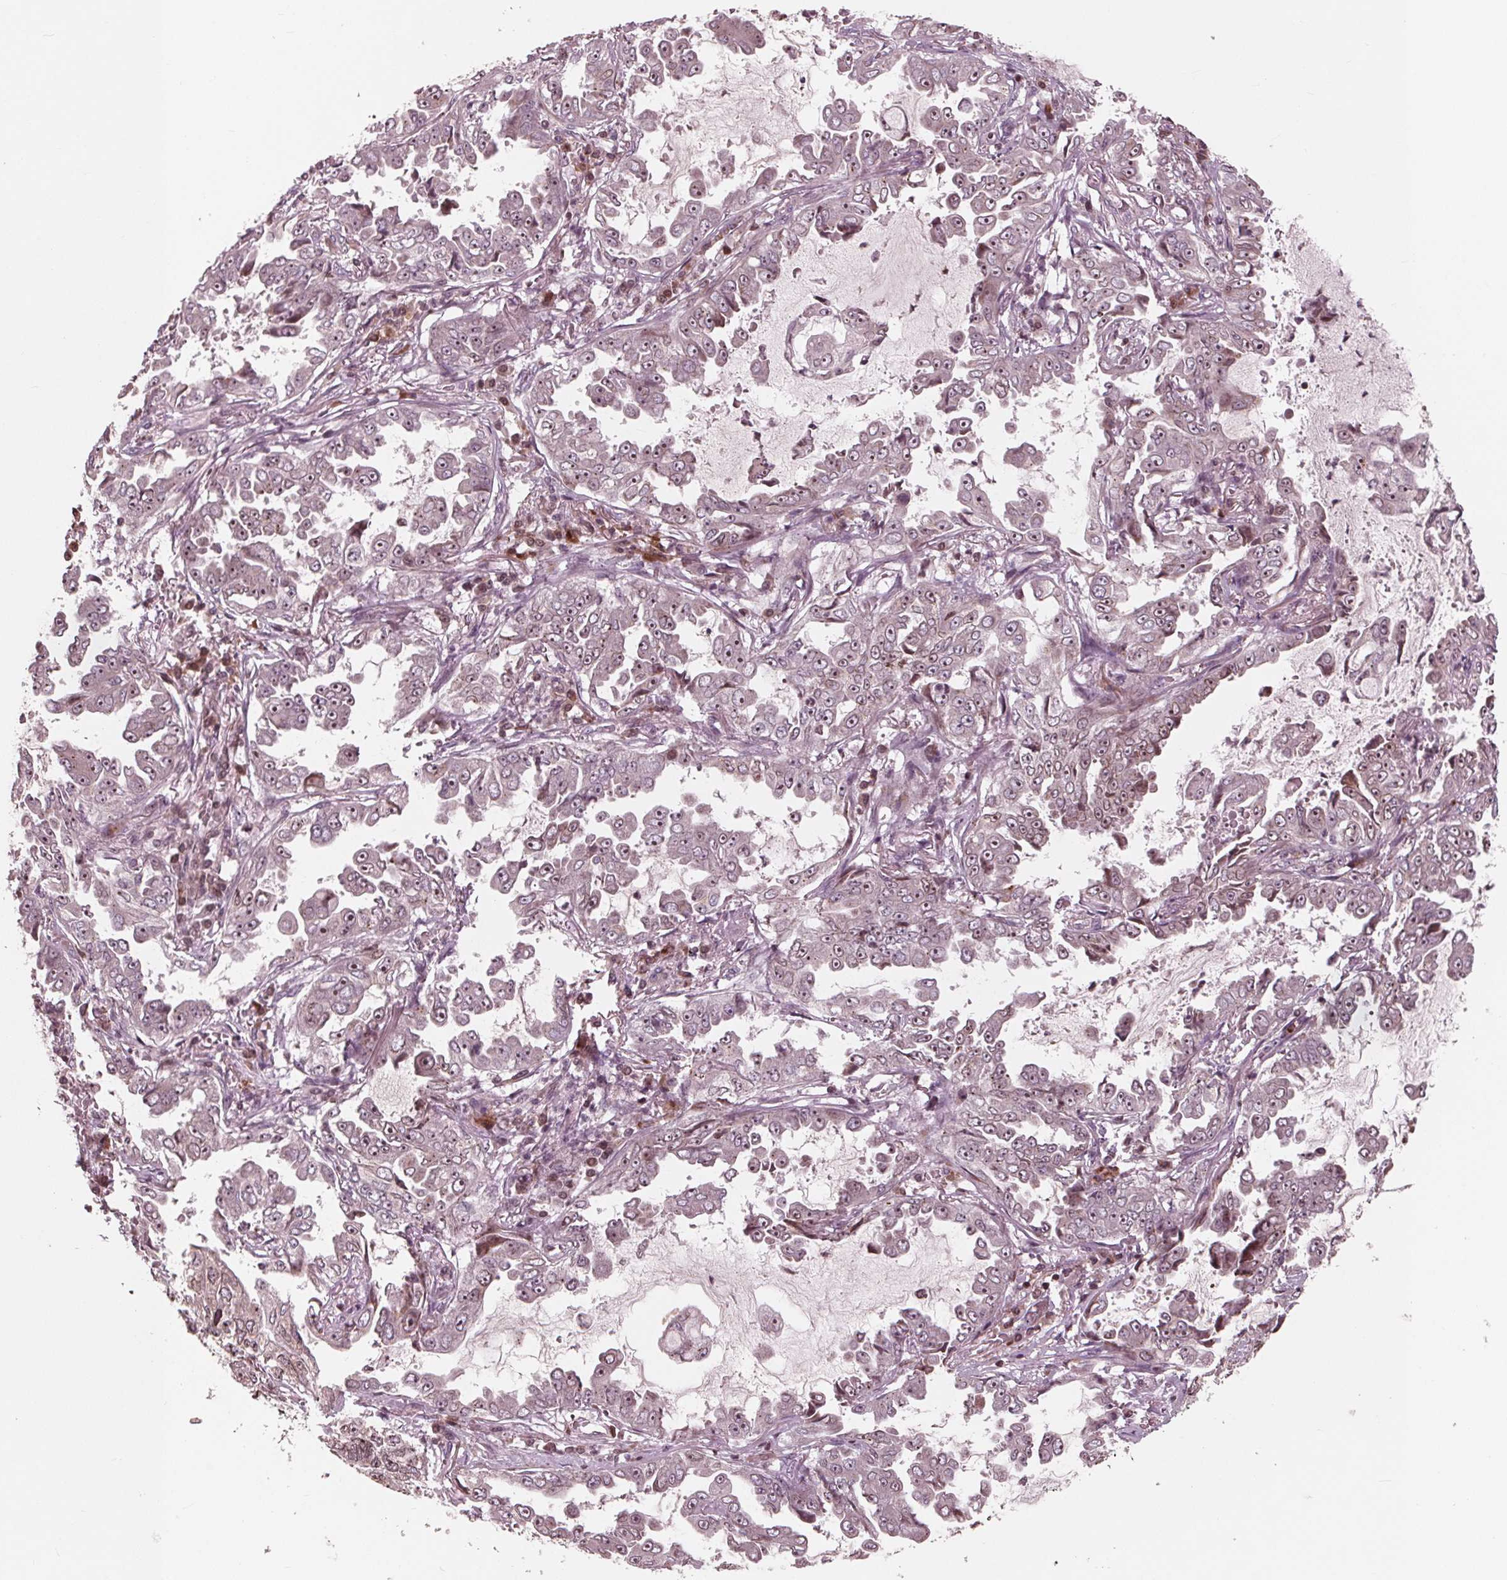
{"staining": {"intensity": "negative", "quantity": "none", "location": "none"}, "tissue": "lung cancer", "cell_type": "Tumor cells", "image_type": "cancer", "snomed": [{"axis": "morphology", "description": "Adenocarcinoma, NOS"}, {"axis": "topography", "description": "Lung"}], "caption": "The image displays no significant positivity in tumor cells of lung cancer.", "gene": "NUP210", "patient": {"sex": "female", "age": 52}}